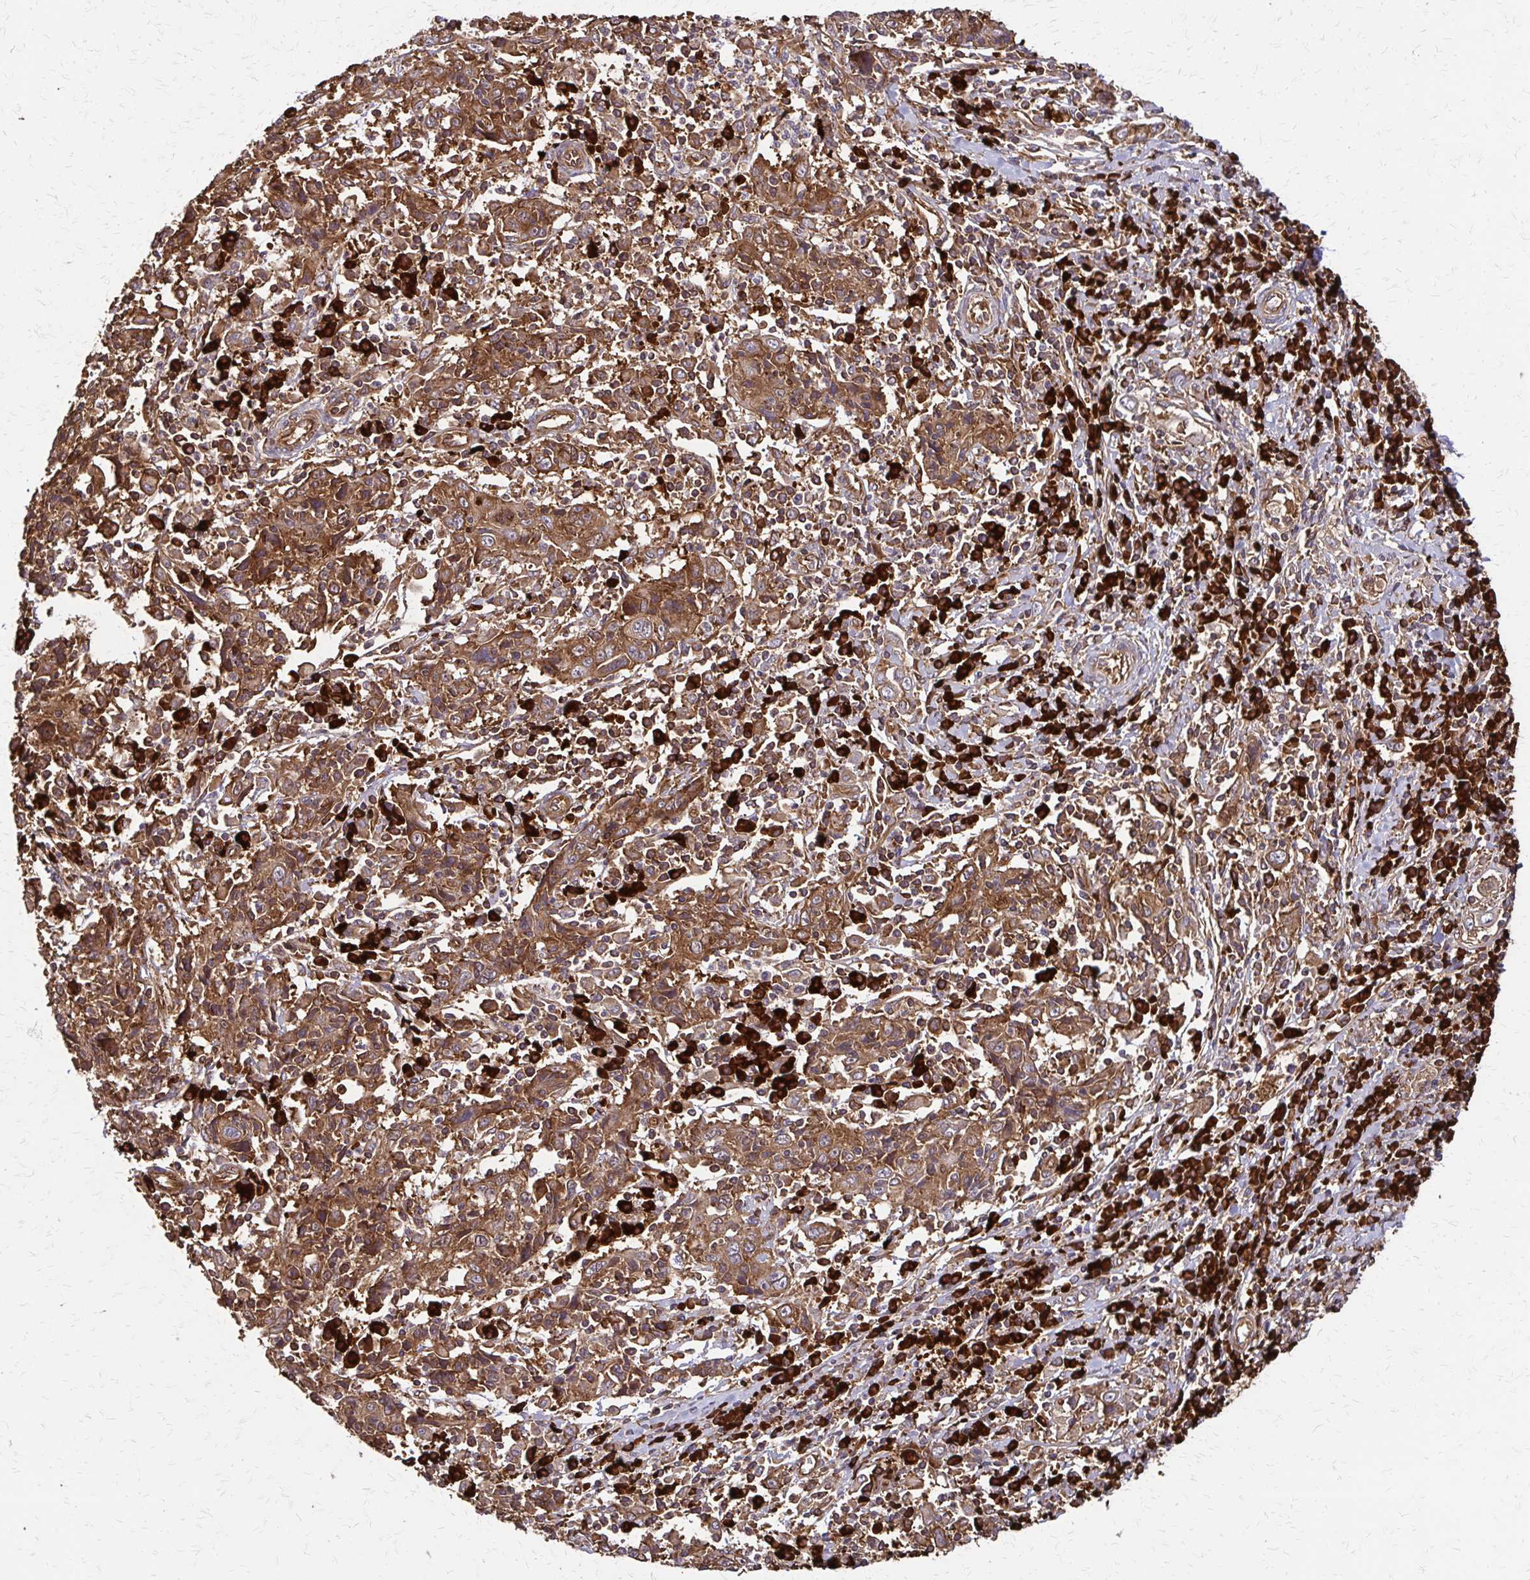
{"staining": {"intensity": "moderate", "quantity": ">75%", "location": "cytoplasmic/membranous"}, "tissue": "cervical cancer", "cell_type": "Tumor cells", "image_type": "cancer", "snomed": [{"axis": "morphology", "description": "Squamous cell carcinoma, NOS"}, {"axis": "topography", "description": "Cervix"}], "caption": "Moderate cytoplasmic/membranous protein staining is appreciated in approximately >75% of tumor cells in squamous cell carcinoma (cervical).", "gene": "EEF2", "patient": {"sex": "female", "age": 46}}